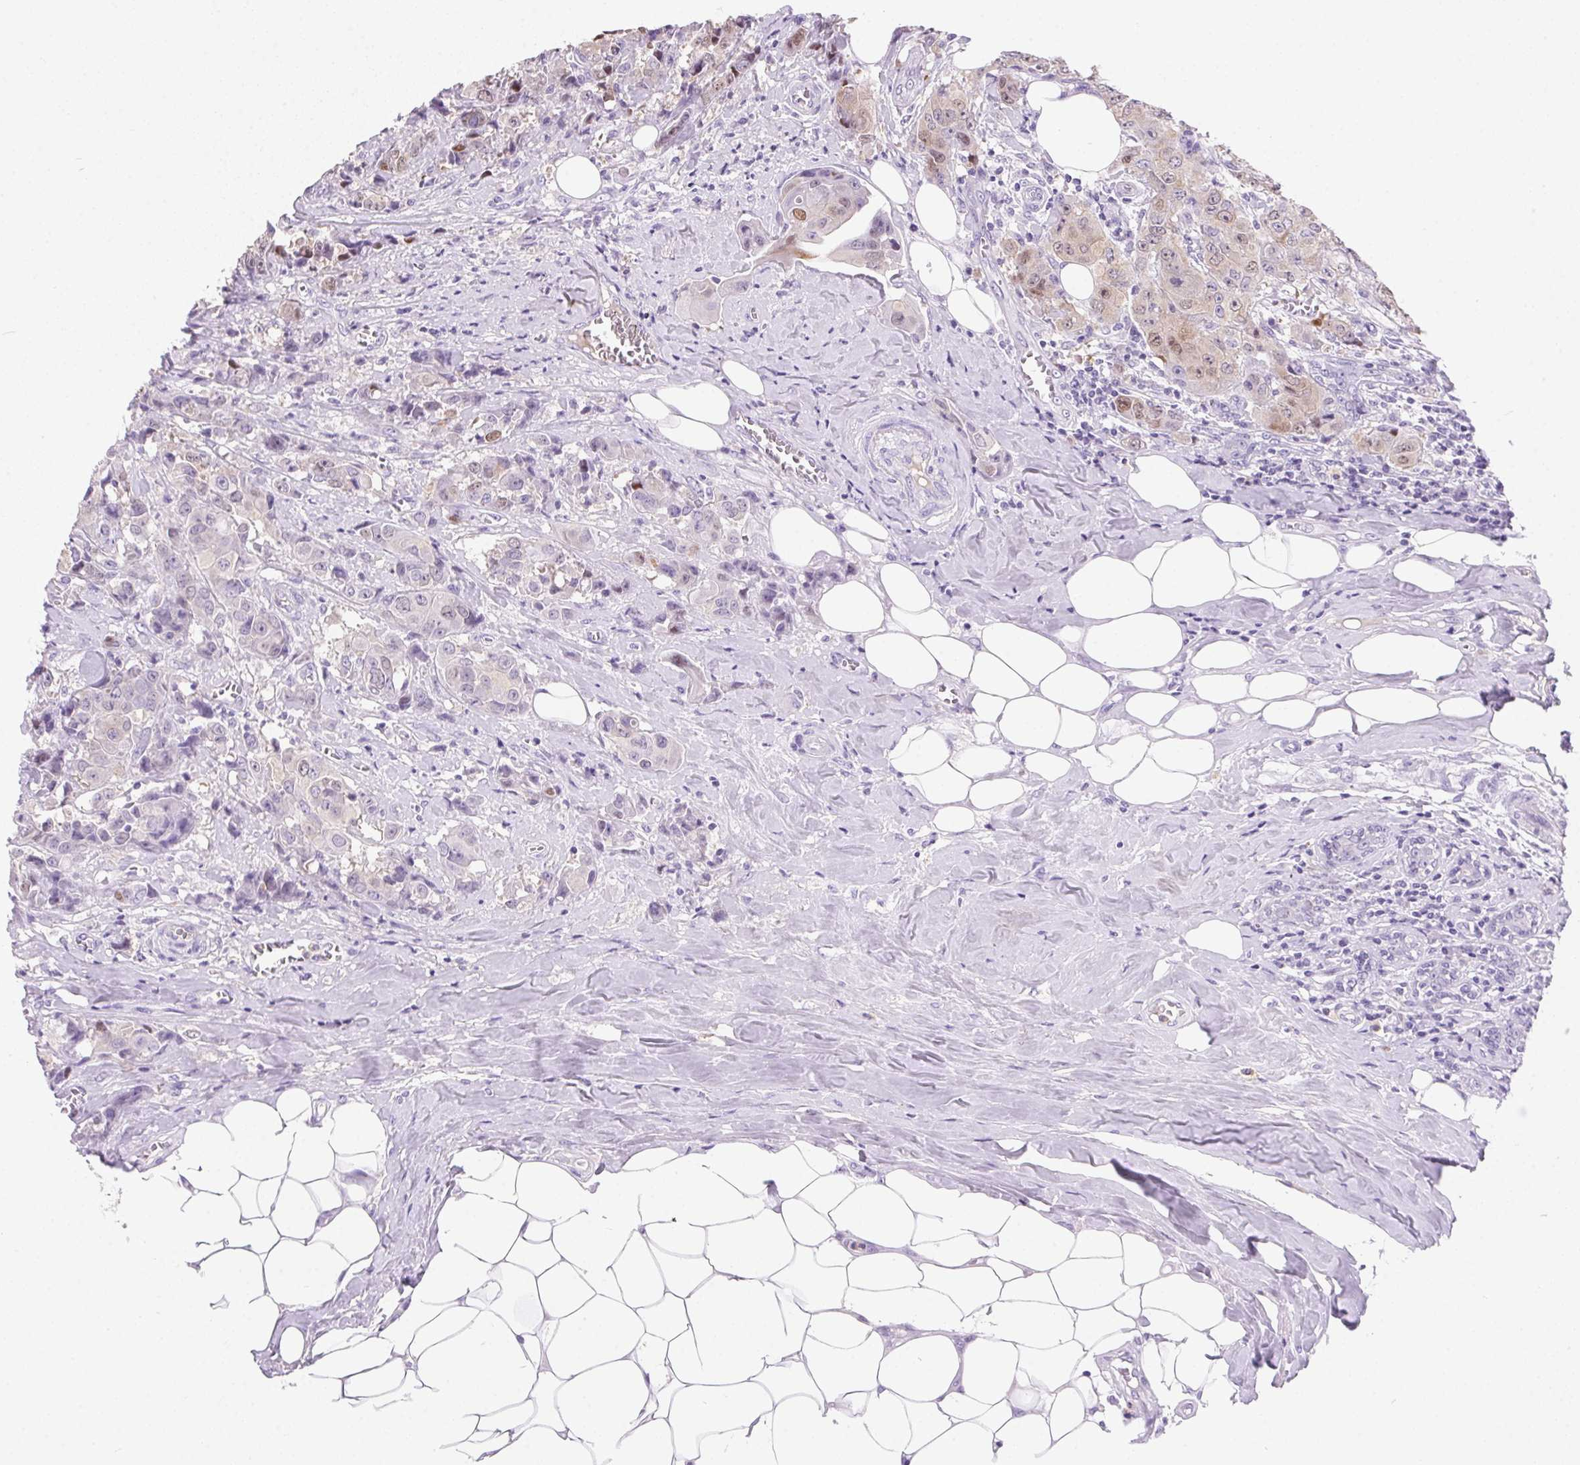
{"staining": {"intensity": "weak", "quantity": "<25%", "location": "nuclear"}, "tissue": "breast cancer", "cell_type": "Tumor cells", "image_type": "cancer", "snomed": [{"axis": "morphology", "description": "Normal tissue, NOS"}, {"axis": "morphology", "description": "Duct carcinoma"}, {"axis": "topography", "description": "Breast"}], "caption": "There is no significant staining in tumor cells of invasive ductal carcinoma (breast).", "gene": "SSTR4", "patient": {"sex": "female", "age": 43}}